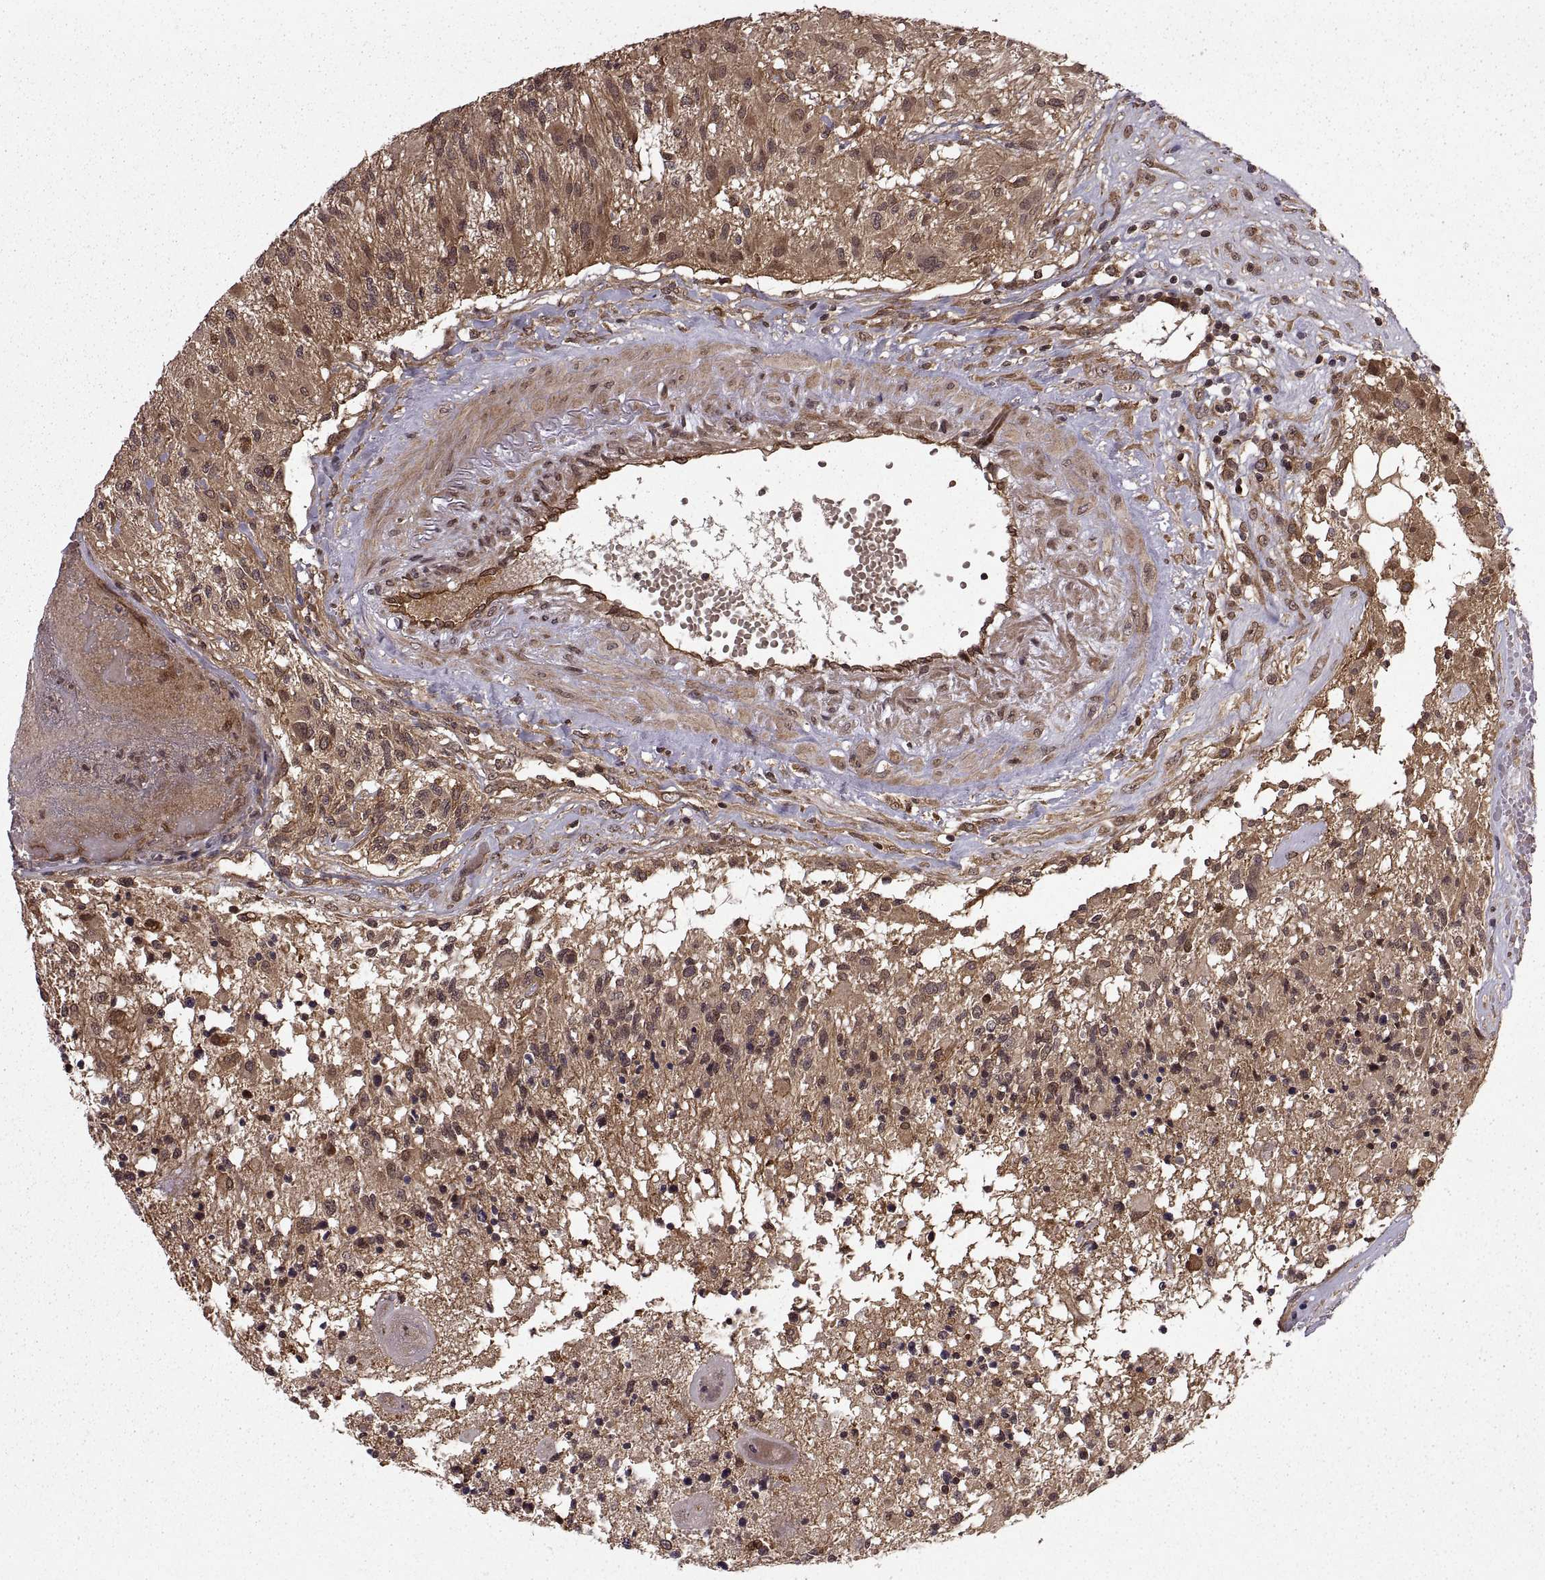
{"staining": {"intensity": "moderate", "quantity": ">75%", "location": "cytoplasmic/membranous"}, "tissue": "glioma", "cell_type": "Tumor cells", "image_type": "cancer", "snomed": [{"axis": "morphology", "description": "Glioma, malignant, High grade"}, {"axis": "topography", "description": "Brain"}], "caption": "Immunohistochemical staining of high-grade glioma (malignant) exhibits moderate cytoplasmic/membranous protein staining in about >75% of tumor cells.", "gene": "DEDD", "patient": {"sex": "female", "age": 63}}